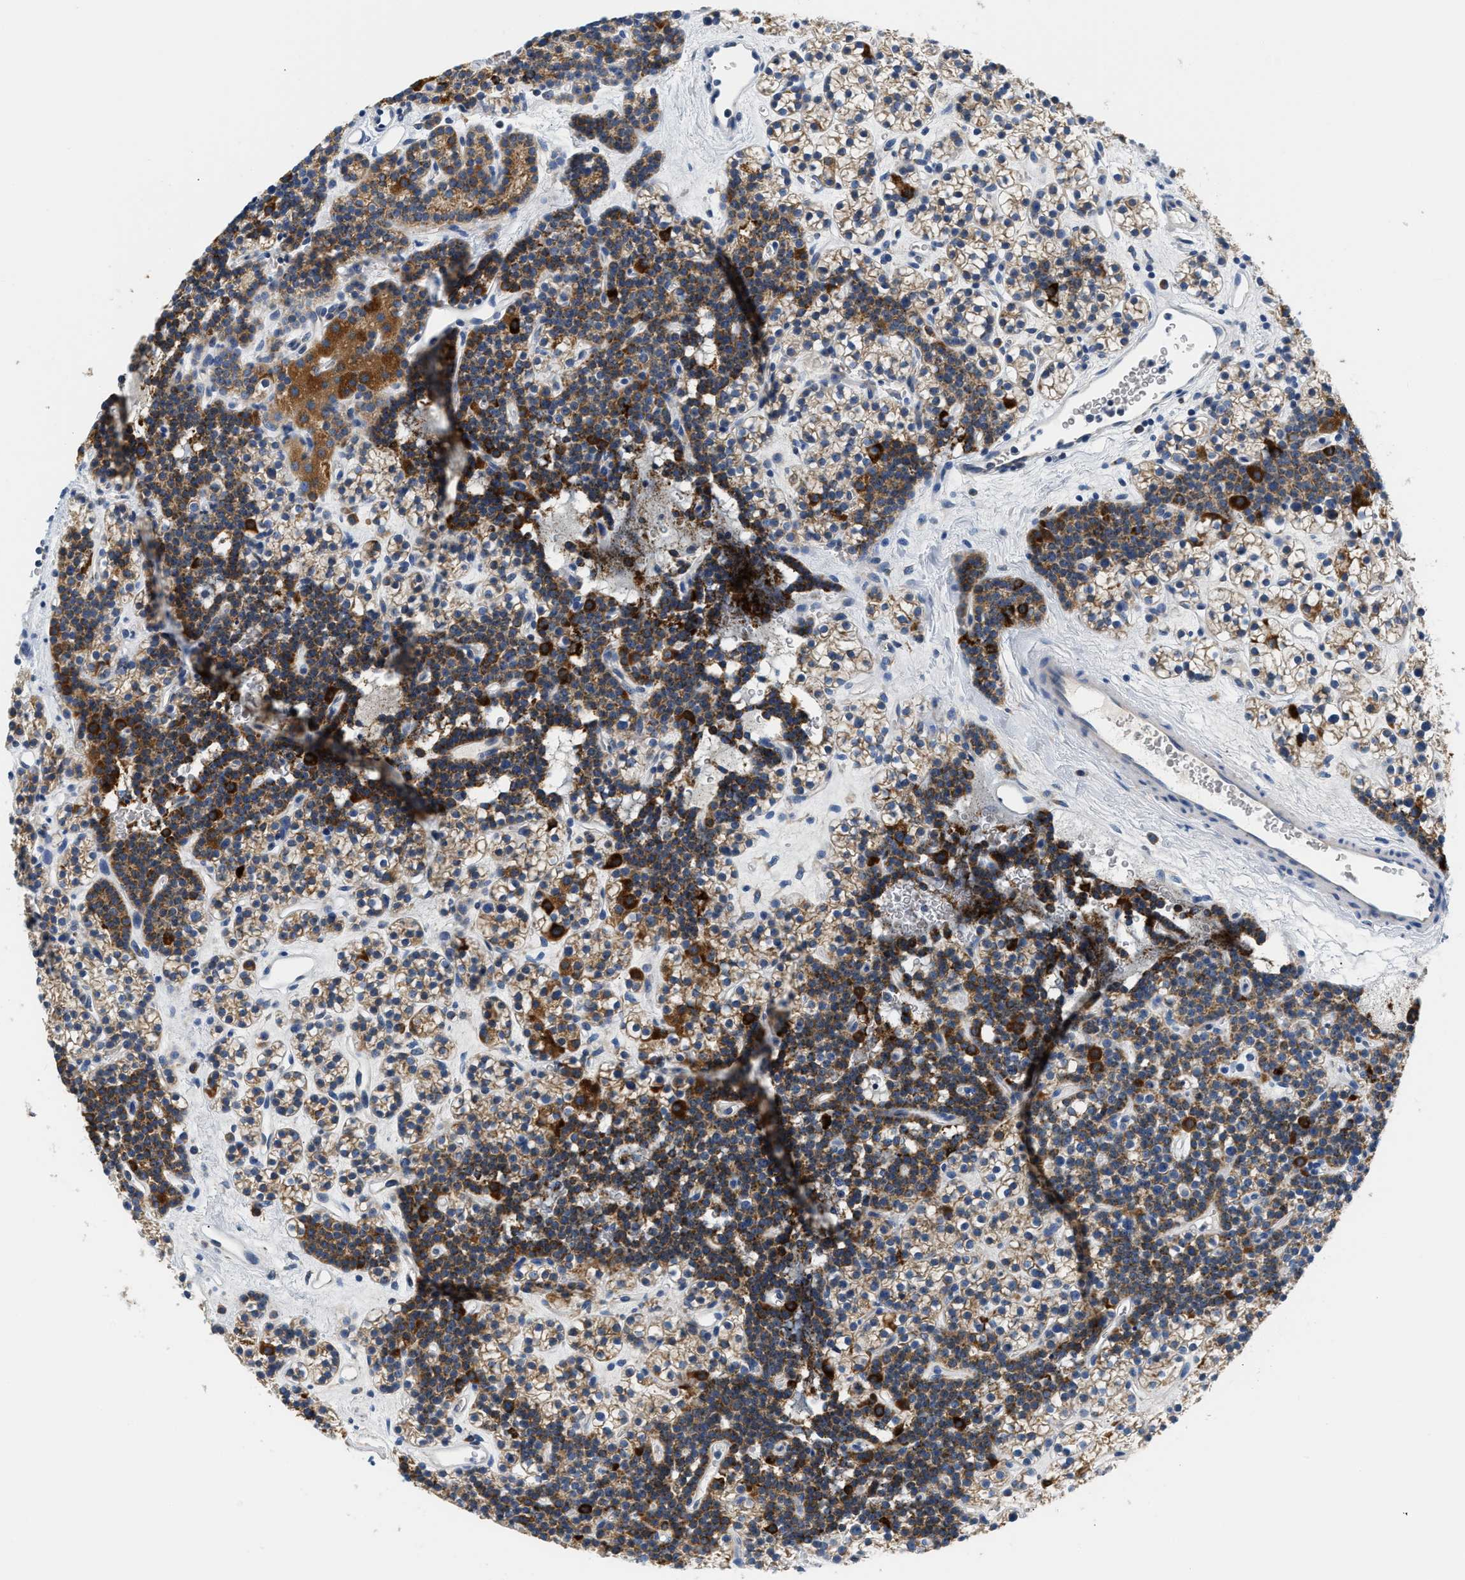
{"staining": {"intensity": "strong", "quantity": "25%-75%", "location": "cytoplasmic/membranous"}, "tissue": "parathyroid gland", "cell_type": "Glandular cells", "image_type": "normal", "snomed": [{"axis": "morphology", "description": "Normal tissue, NOS"}, {"axis": "morphology", "description": "Adenoma, NOS"}, {"axis": "topography", "description": "Parathyroid gland"}], "caption": "Parathyroid gland stained with IHC shows strong cytoplasmic/membranous positivity in about 25%-75% of glandular cells. Nuclei are stained in blue.", "gene": "HDHD3", "patient": {"sex": "female", "age": 54}}